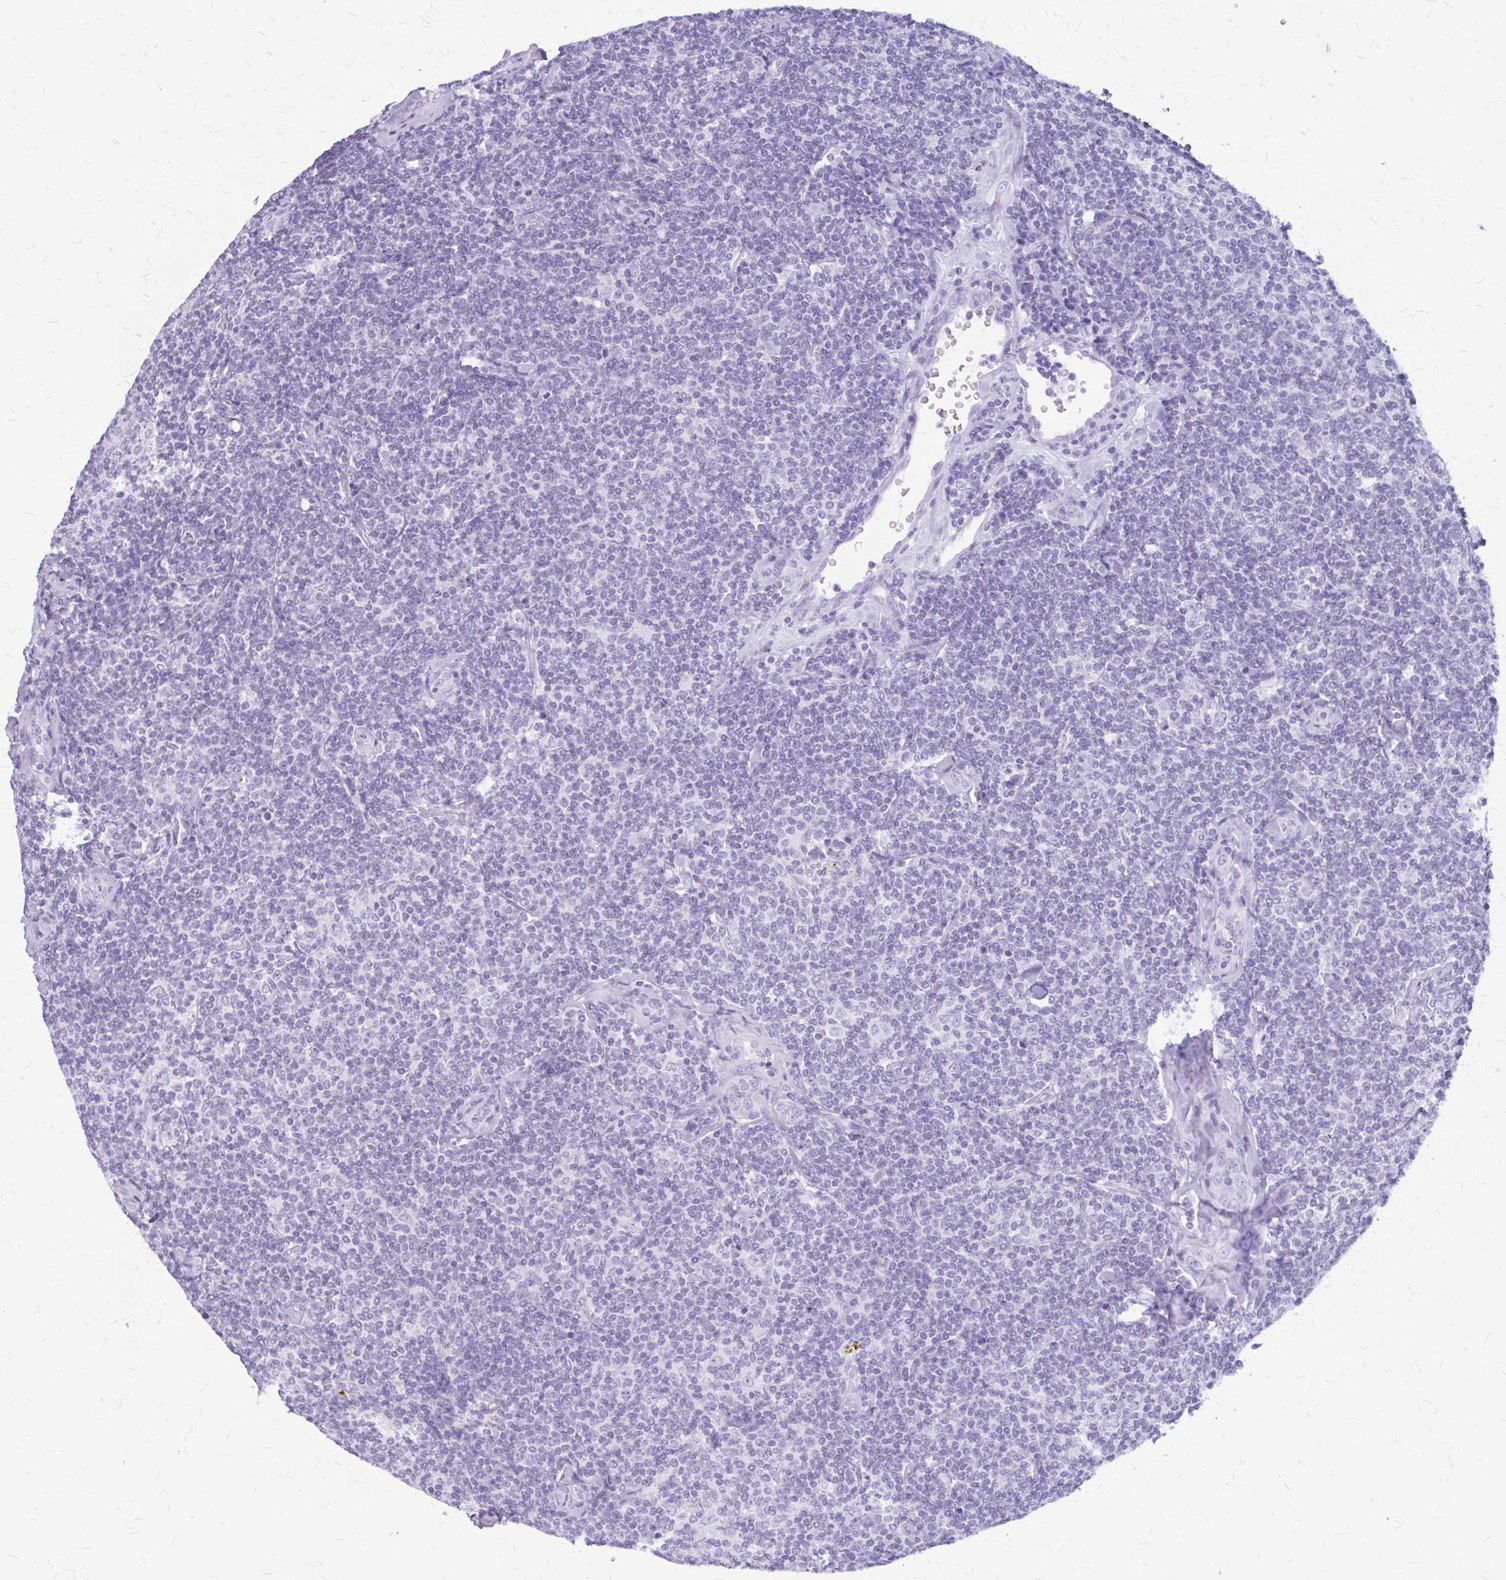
{"staining": {"intensity": "negative", "quantity": "none", "location": "none"}, "tissue": "lymphoma", "cell_type": "Tumor cells", "image_type": "cancer", "snomed": [{"axis": "morphology", "description": "Malignant lymphoma, non-Hodgkin's type, Low grade"}, {"axis": "topography", "description": "Lymph node"}], "caption": "There is no significant staining in tumor cells of lymphoma.", "gene": "KLHDC7A", "patient": {"sex": "female", "age": 56}}